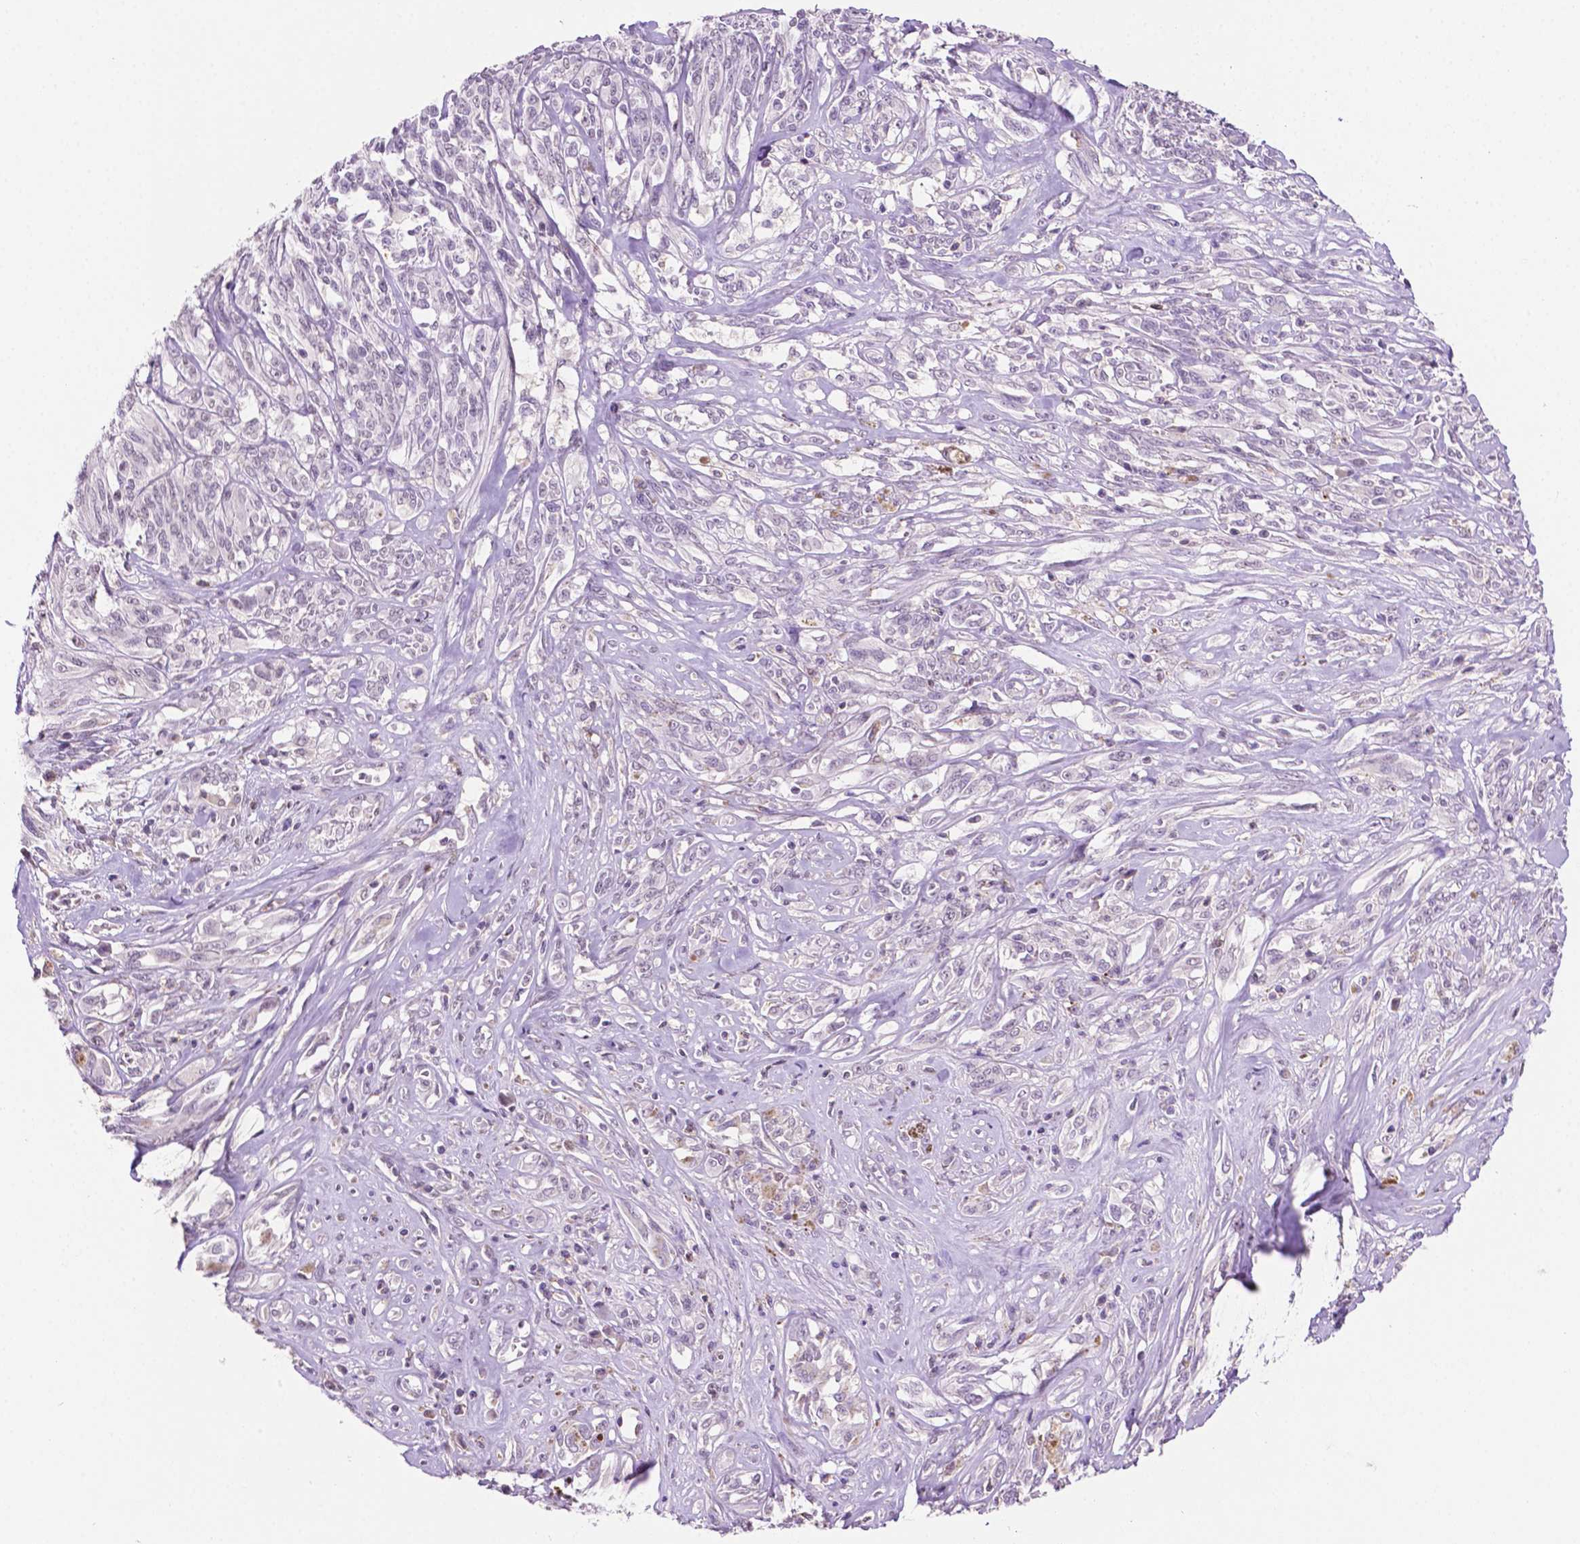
{"staining": {"intensity": "negative", "quantity": "none", "location": "none"}, "tissue": "melanoma", "cell_type": "Tumor cells", "image_type": "cancer", "snomed": [{"axis": "morphology", "description": "Malignant melanoma, NOS"}, {"axis": "topography", "description": "Skin"}], "caption": "An immunohistochemistry image of melanoma is shown. There is no staining in tumor cells of melanoma.", "gene": "PTPN6", "patient": {"sex": "female", "age": 91}}